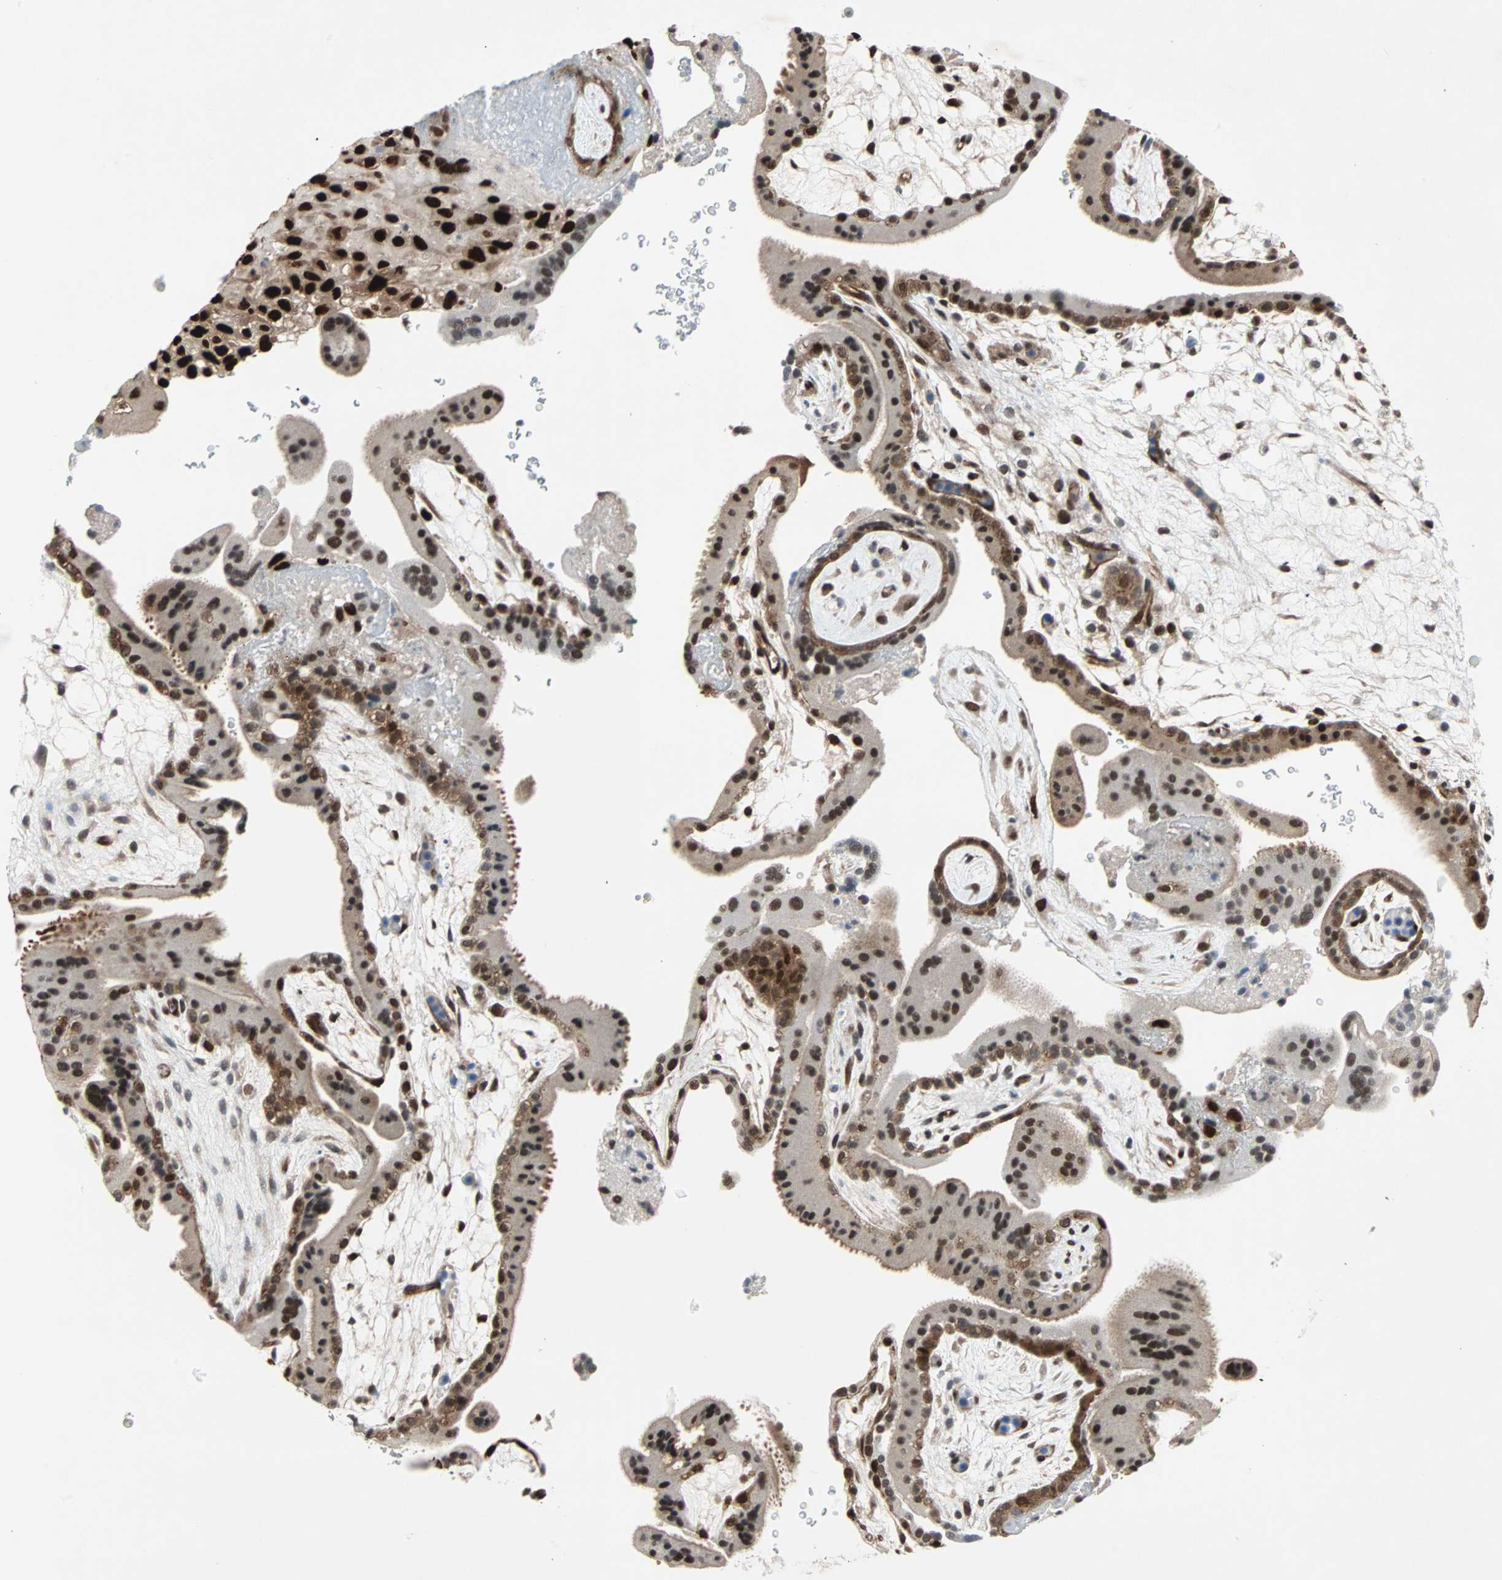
{"staining": {"intensity": "strong", "quantity": ">75%", "location": "cytoplasmic/membranous,nuclear"}, "tissue": "placenta", "cell_type": "Decidual cells", "image_type": "normal", "snomed": [{"axis": "morphology", "description": "Normal tissue, NOS"}, {"axis": "topography", "description": "Placenta"}], "caption": "This micrograph exhibits immunohistochemistry staining of unremarkable placenta, with high strong cytoplasmic/membranous,nuclear staining in approximately >75% of decidual cells.", "gene": "WWTR1", "patient": {"sex": "female", "age": 19}}